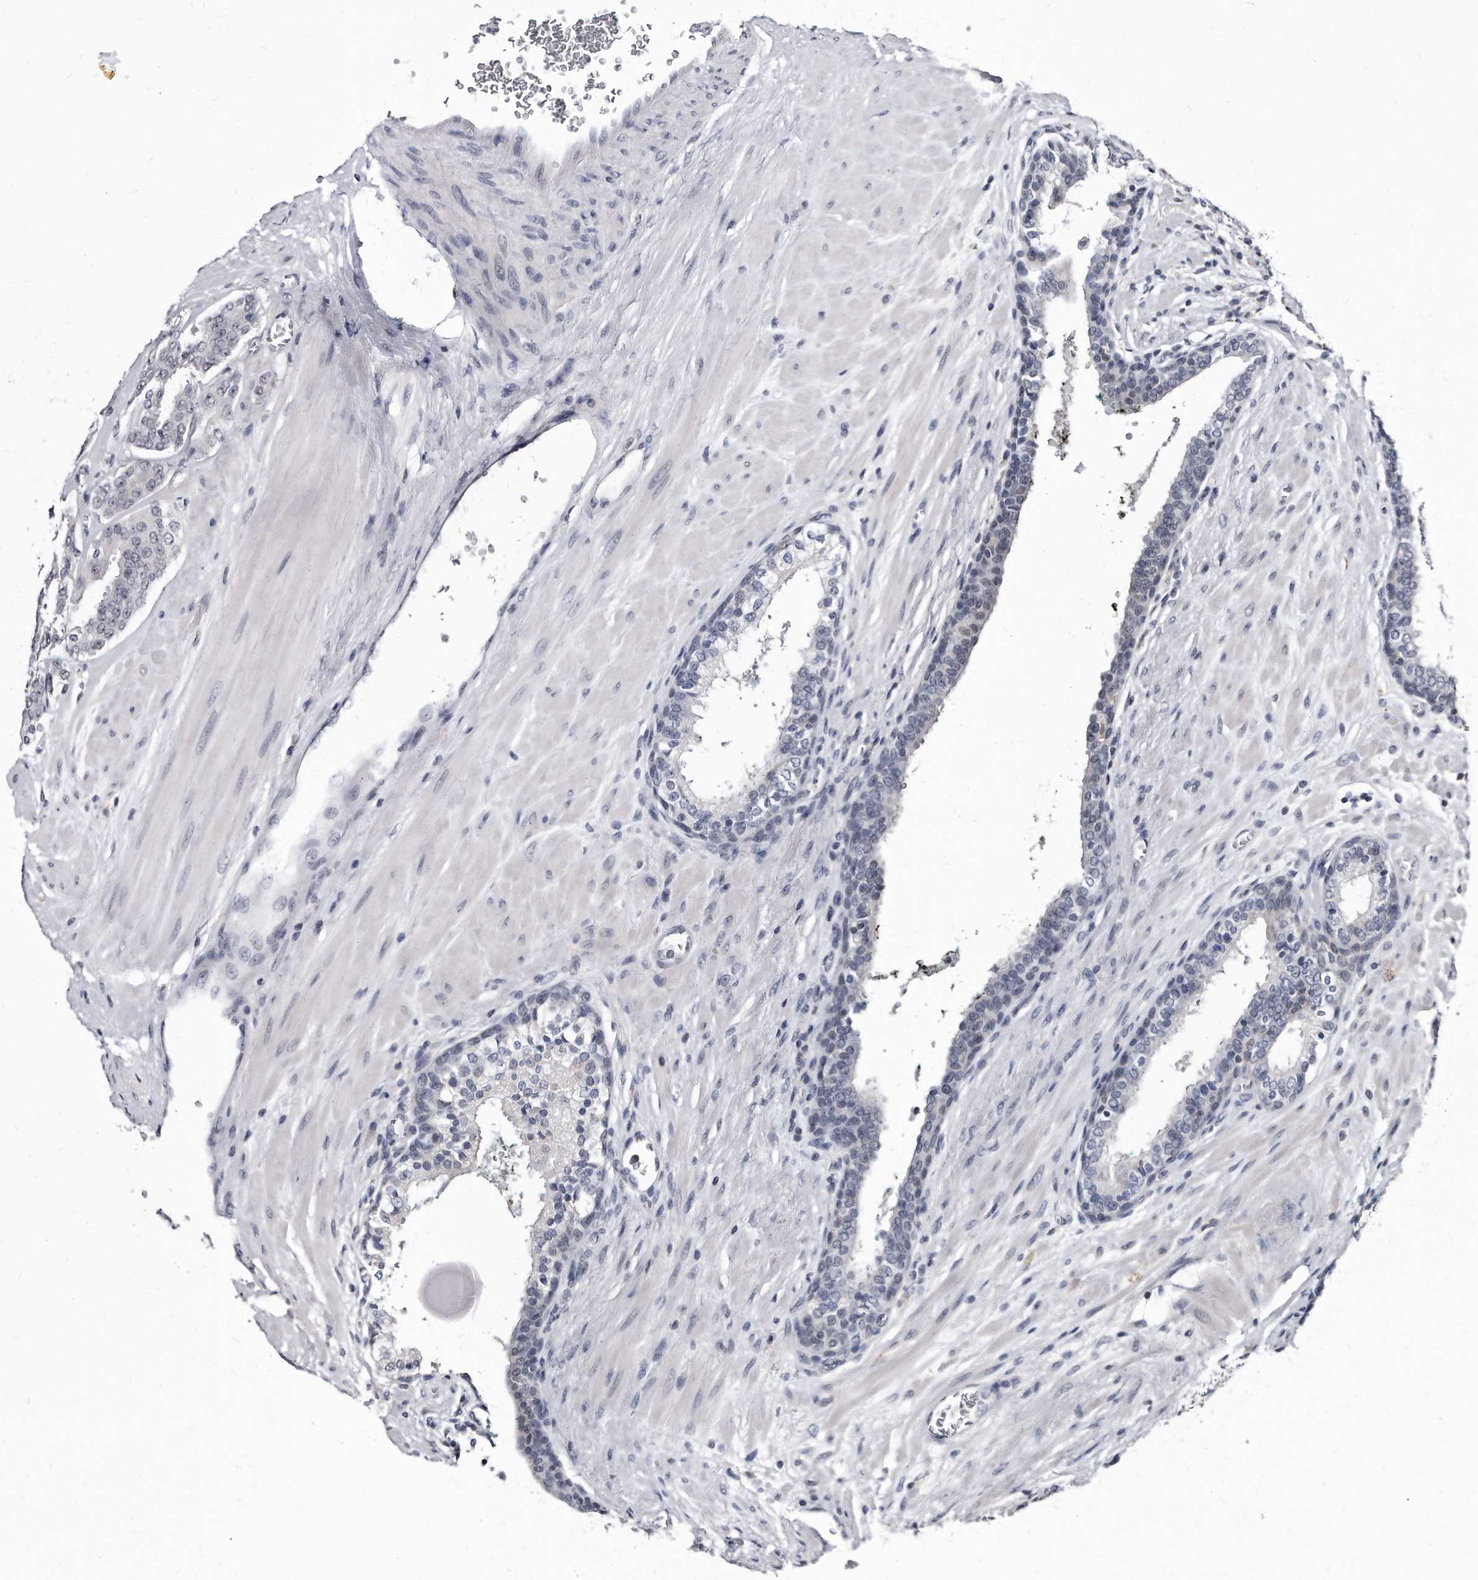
{"staining": {"intensity": "negative", "quantity": "none", "location": "none"}, "tissue": "prostate cancer", "cell_type": "Tumor cells", "image_type": "cancer", "snomed": [{"axis": "morphology", "description": "Adenocarcinoma, High grade"}, {"axis": "topography", "description": "Prostate"}], "caption": "The IHC micrograph has no significant expression in tumor cells of prostate cancer tissue. Brightfield microscopy of immunohistochemistry (IHC) stained with DAB (brown) and hematoxylin (blue), captured at high magnification.", "gene": "KLHDC3", "patient": {"sex": "male", "age": 60}}